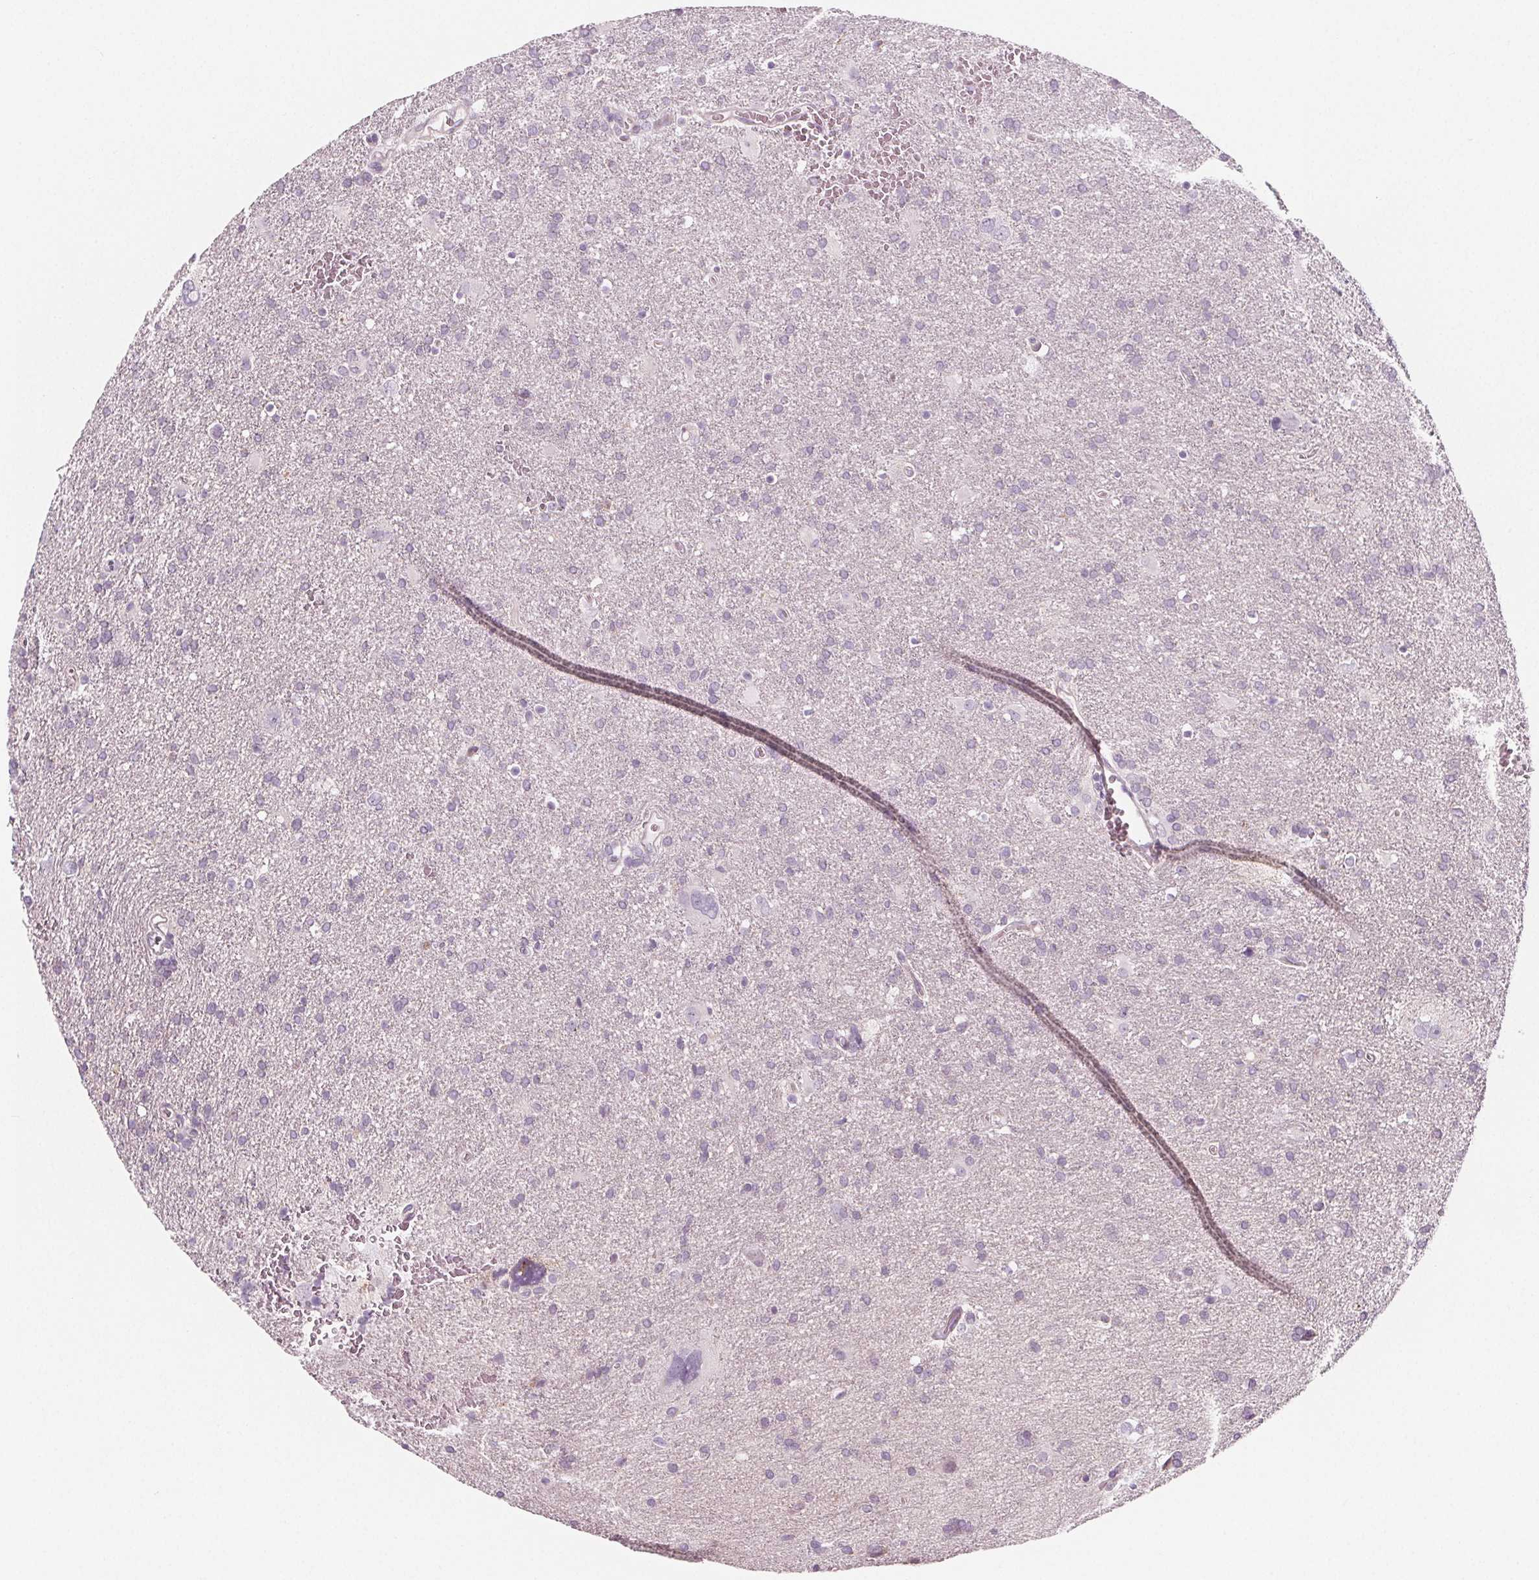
{"staining": {"intensity": "negative", "quantity": "none", "location": "none"}, "tissue": "glioma", "cell_type": "Tumor cells", "image_type": "cancer", "snomed": [{"axis": "morphology", "description": "Glioma, malignant, Low grade"}, {"axis": "topography", "description": "Brain"}], "caption": "A high-resolution image shows immunohistochemistry (IHC) staining of low-grade glioma (malignant), which exhibits no significant positivity in tumor cells. (DAB IHC with hematoxylin counter stain).", "gene": "IL17C", "patient": {"sex": "male", "age": 66}}